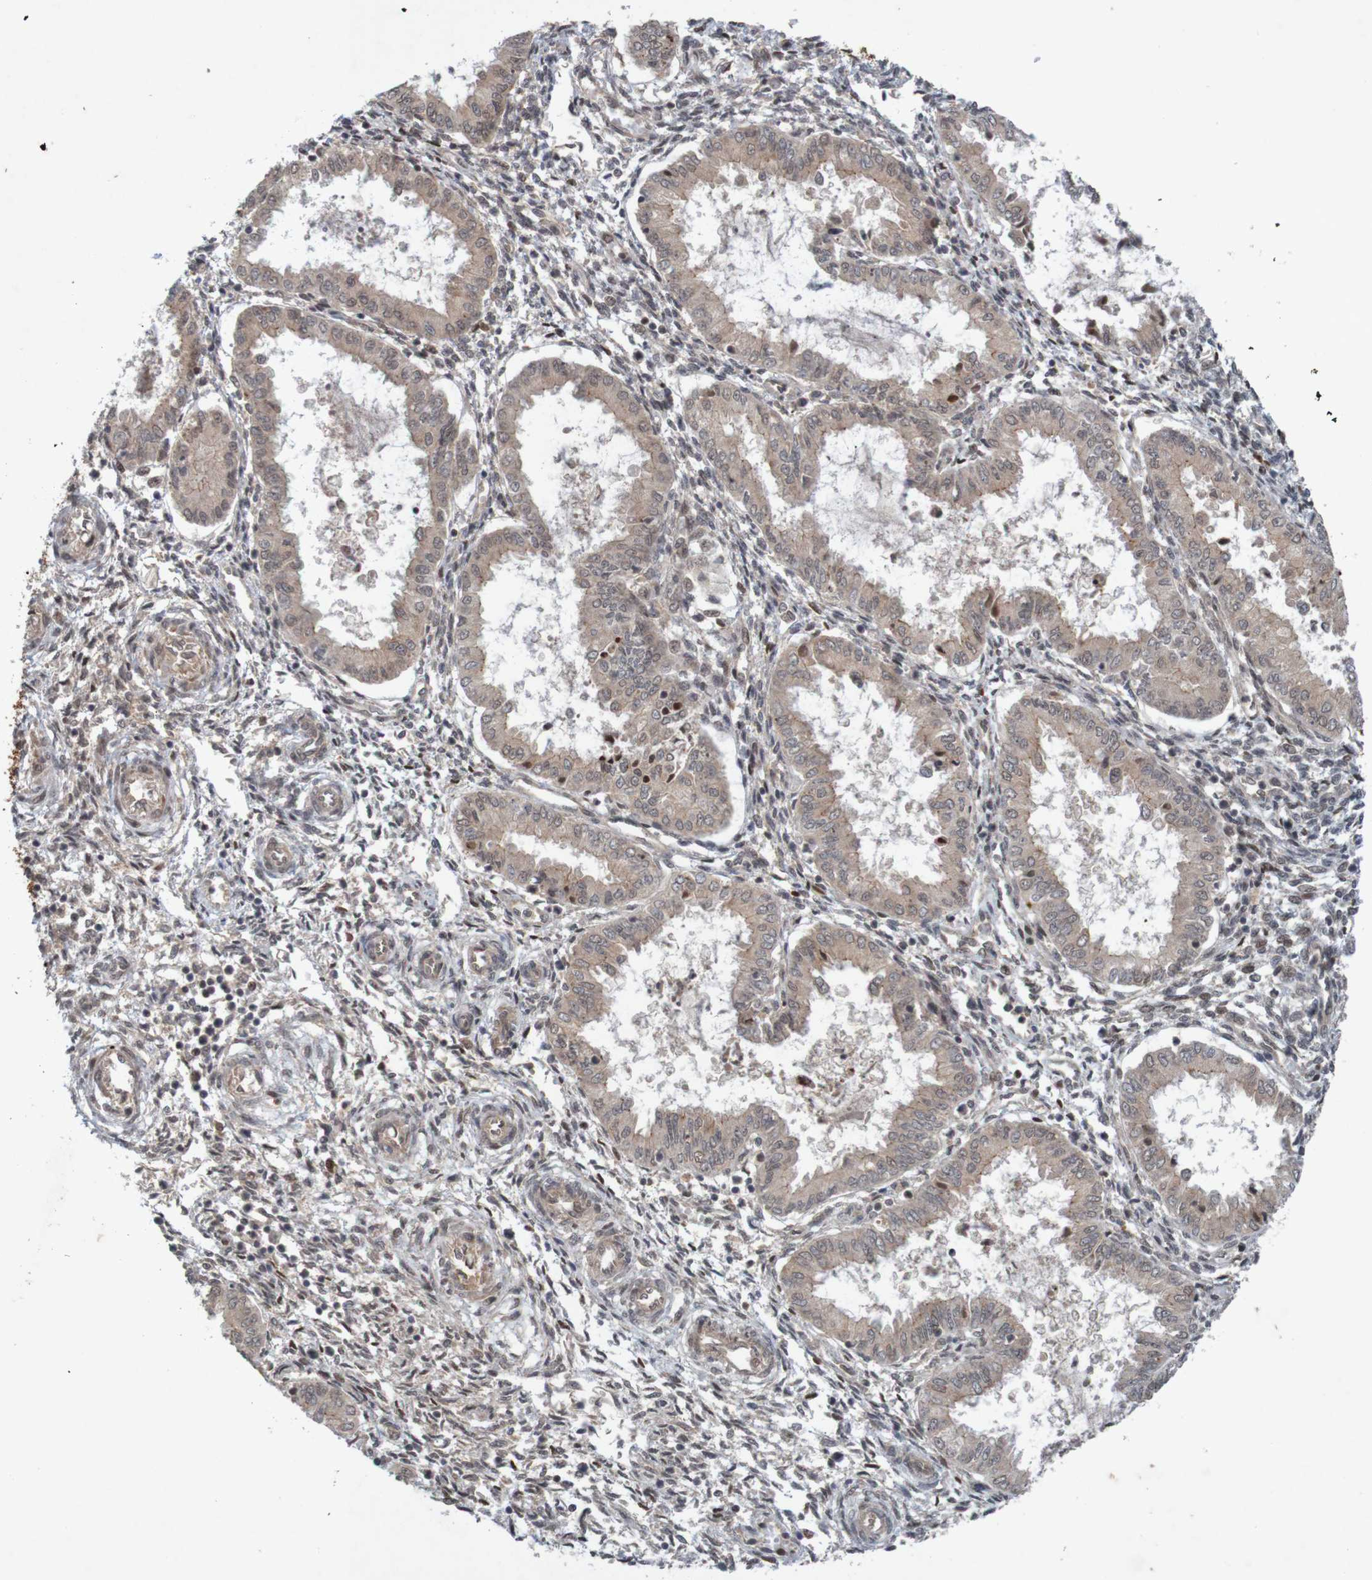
{"staining": {"intensity": "weak", "quantity": "25%-75%", "location": "cytoplasmic/membranous"}, "tissue": "endometrium", "cell_type": "Cells in endometrial stroma", "image_type": "normal", "snomed": [{"axis": "morphology", "description": "Normal tissue, NOS"}, {"axis": "topography", "description": "Endometrium"}], "caption": "Immunohistochemical staining of unremarkable endometrium demonstrates 25%-75% levels of weak cytoplasmic/membranous protein positivity in about 25%-75% of cells in endometrial stroma. (DAB (3,3'-diaminobenzidine) = brown stain, brightfield microscopy at high magnification).", "gene": "ARHGEF11", "patient": {"sex": "female", "age": 33}}